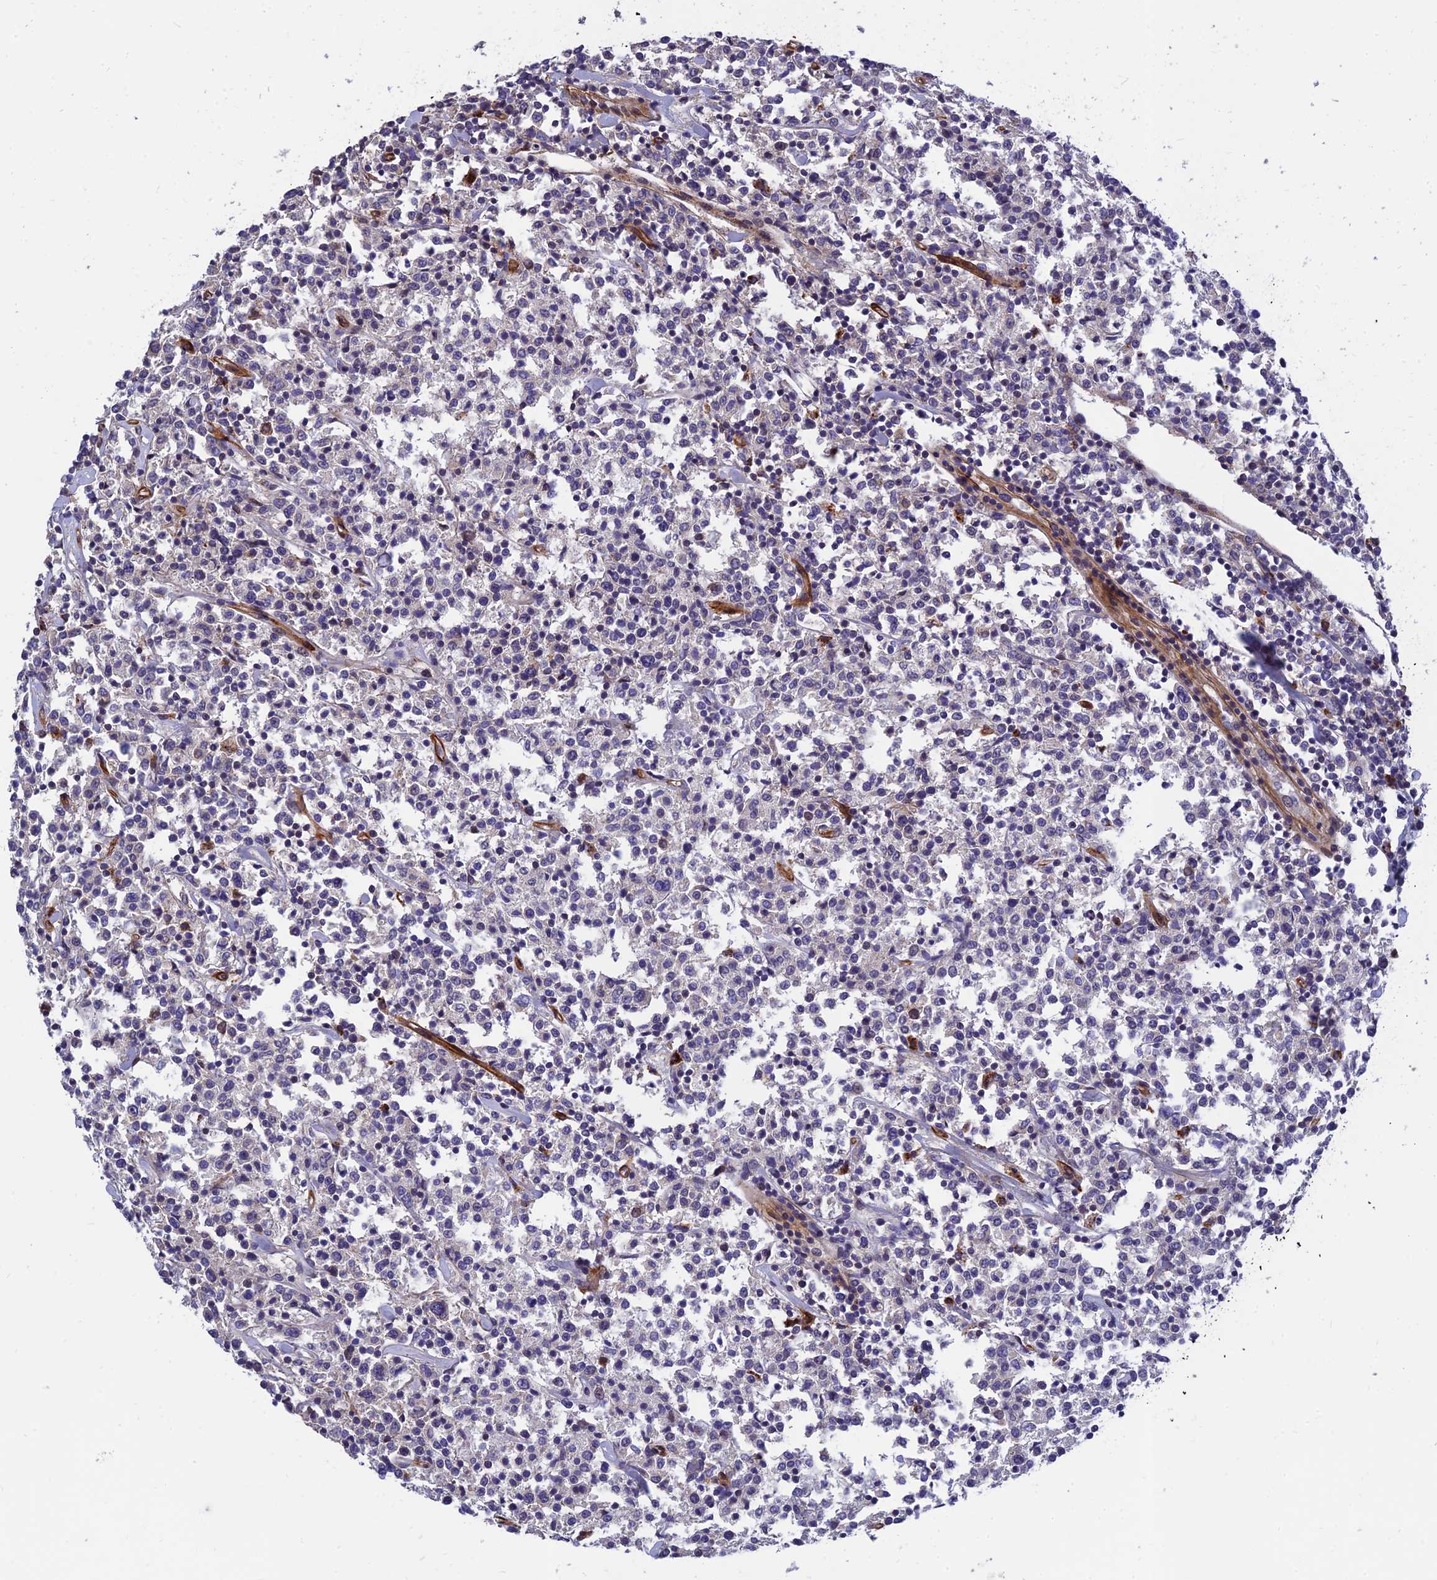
{"staining": {"intensity": "negative", "quantity": "none", "location": "none"}, "tissue": "lymphoma", "cell_type": "Tumor cells", "image_type": "cancer", "snomed": [{"axis": "morphology", "description": "Malignant lymphoma, non-Hodgkin's type, Low grade"}, {"axis": "topography", "description": "Small intestine"}], "caption": "DAB (3,3'-diaminobenzidine) immunohistochemical staining of human malignant lymphoma, non-Hodgkin's type (low-grade) demonstrates no significant positivity in tumor cells.", "gene": "MRPL35", "patient": {"sex": "female", "age": 59}}